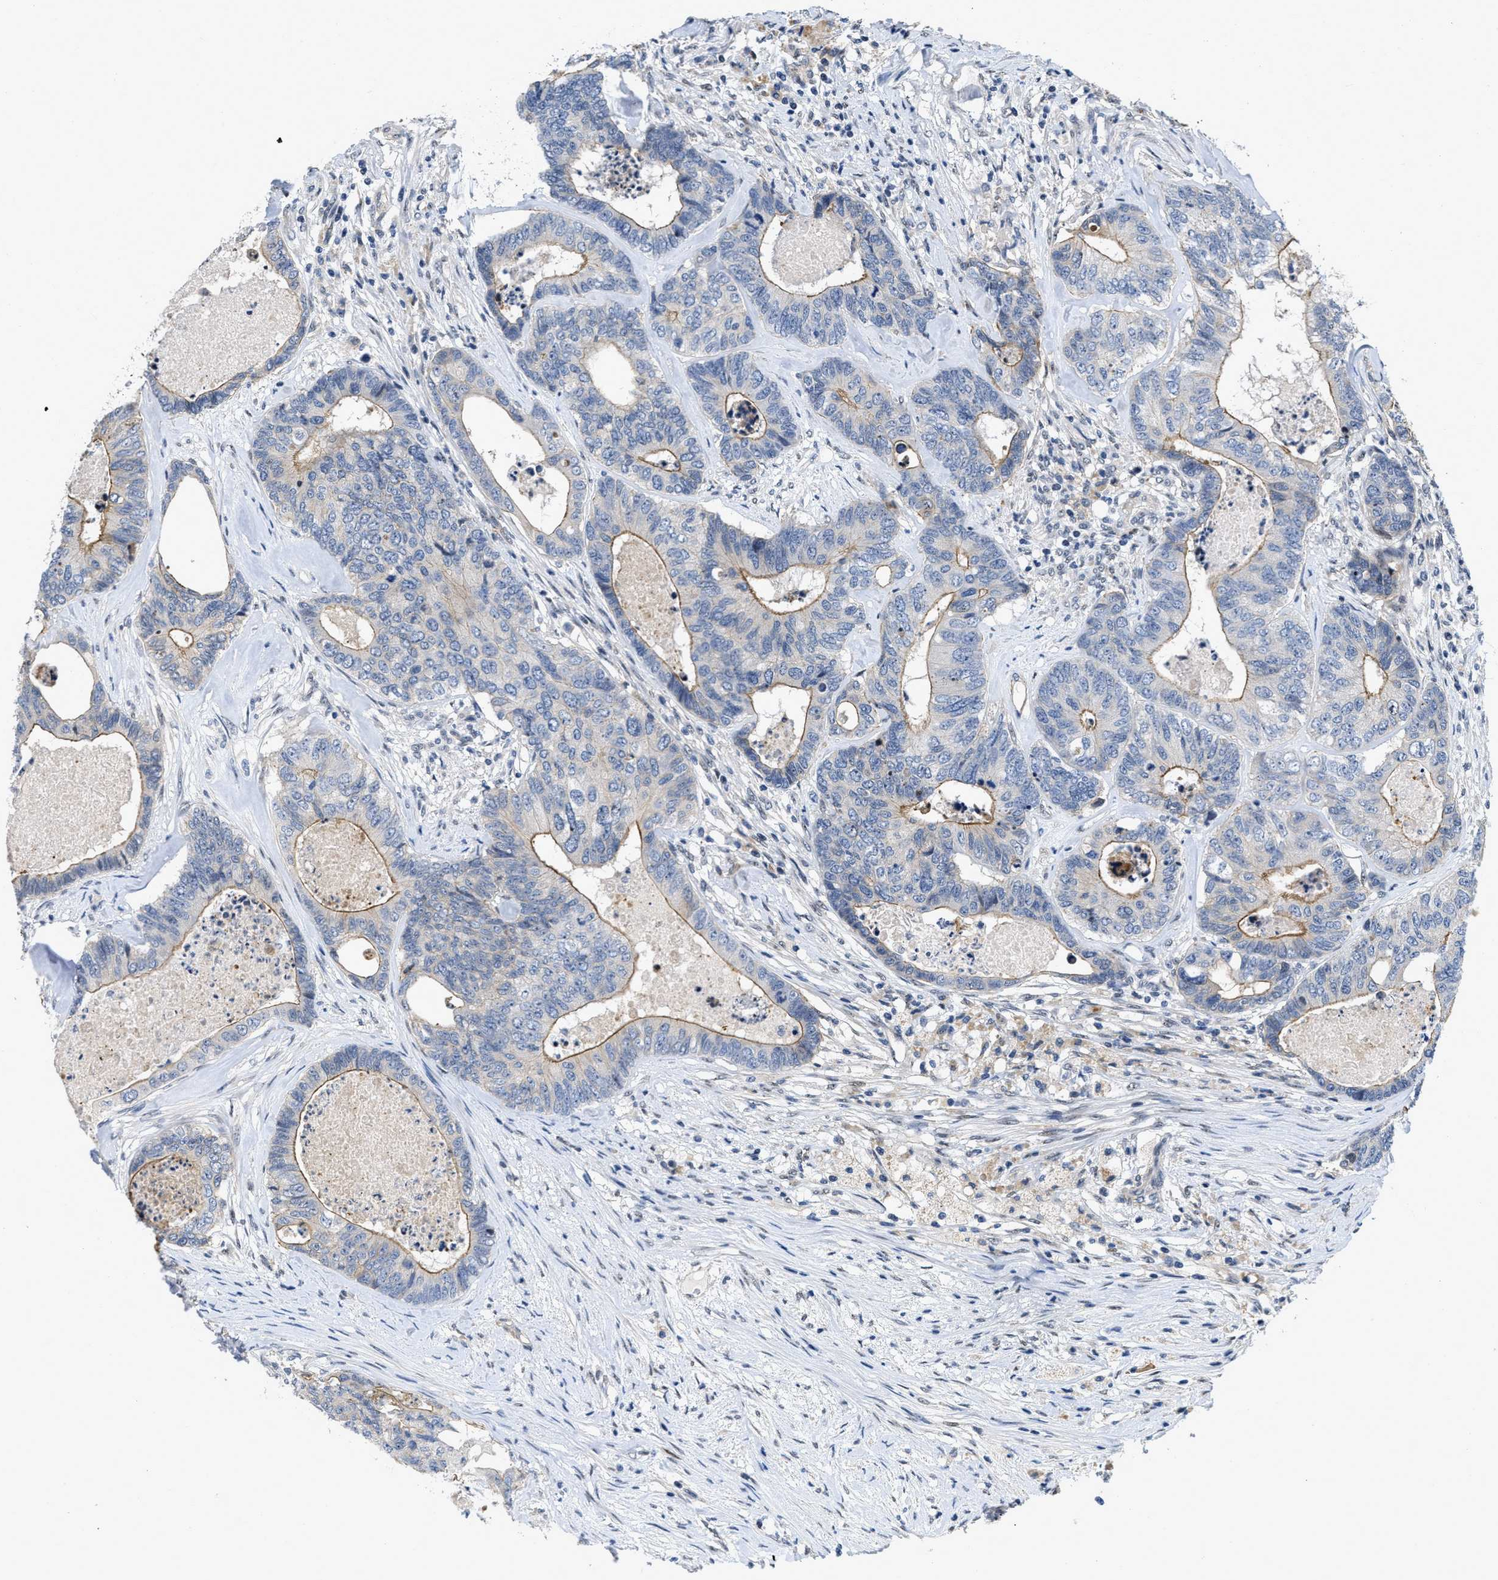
{"staining": {"intensity": "moderate", "quantity": "25%-75%", "location": "cytoplasmic/membranous"}, "tissue": "colorectal cancer", "cell_type": "Tumor cells", "image_type": "cancer", "snomed": [{"axis": "morphology", "description": "Adenocarcinoma, NOS"}, {"axis": "topography", "description": "Colon"}], "caption": "Protein staining of colorectal adenocarcinoma tissue demonstrates moderate cytoplasmic/membranous expression in approximately 25%-75% of tumor cells. The protein of interest is stained brown, and the nuclei are stained in blue (DAB (3,3'-diaminobenzidine) IHC with brightfield microscopy, high magnification).", "gene": "VIP", "patient": {"sex": "female", "age": 67}}